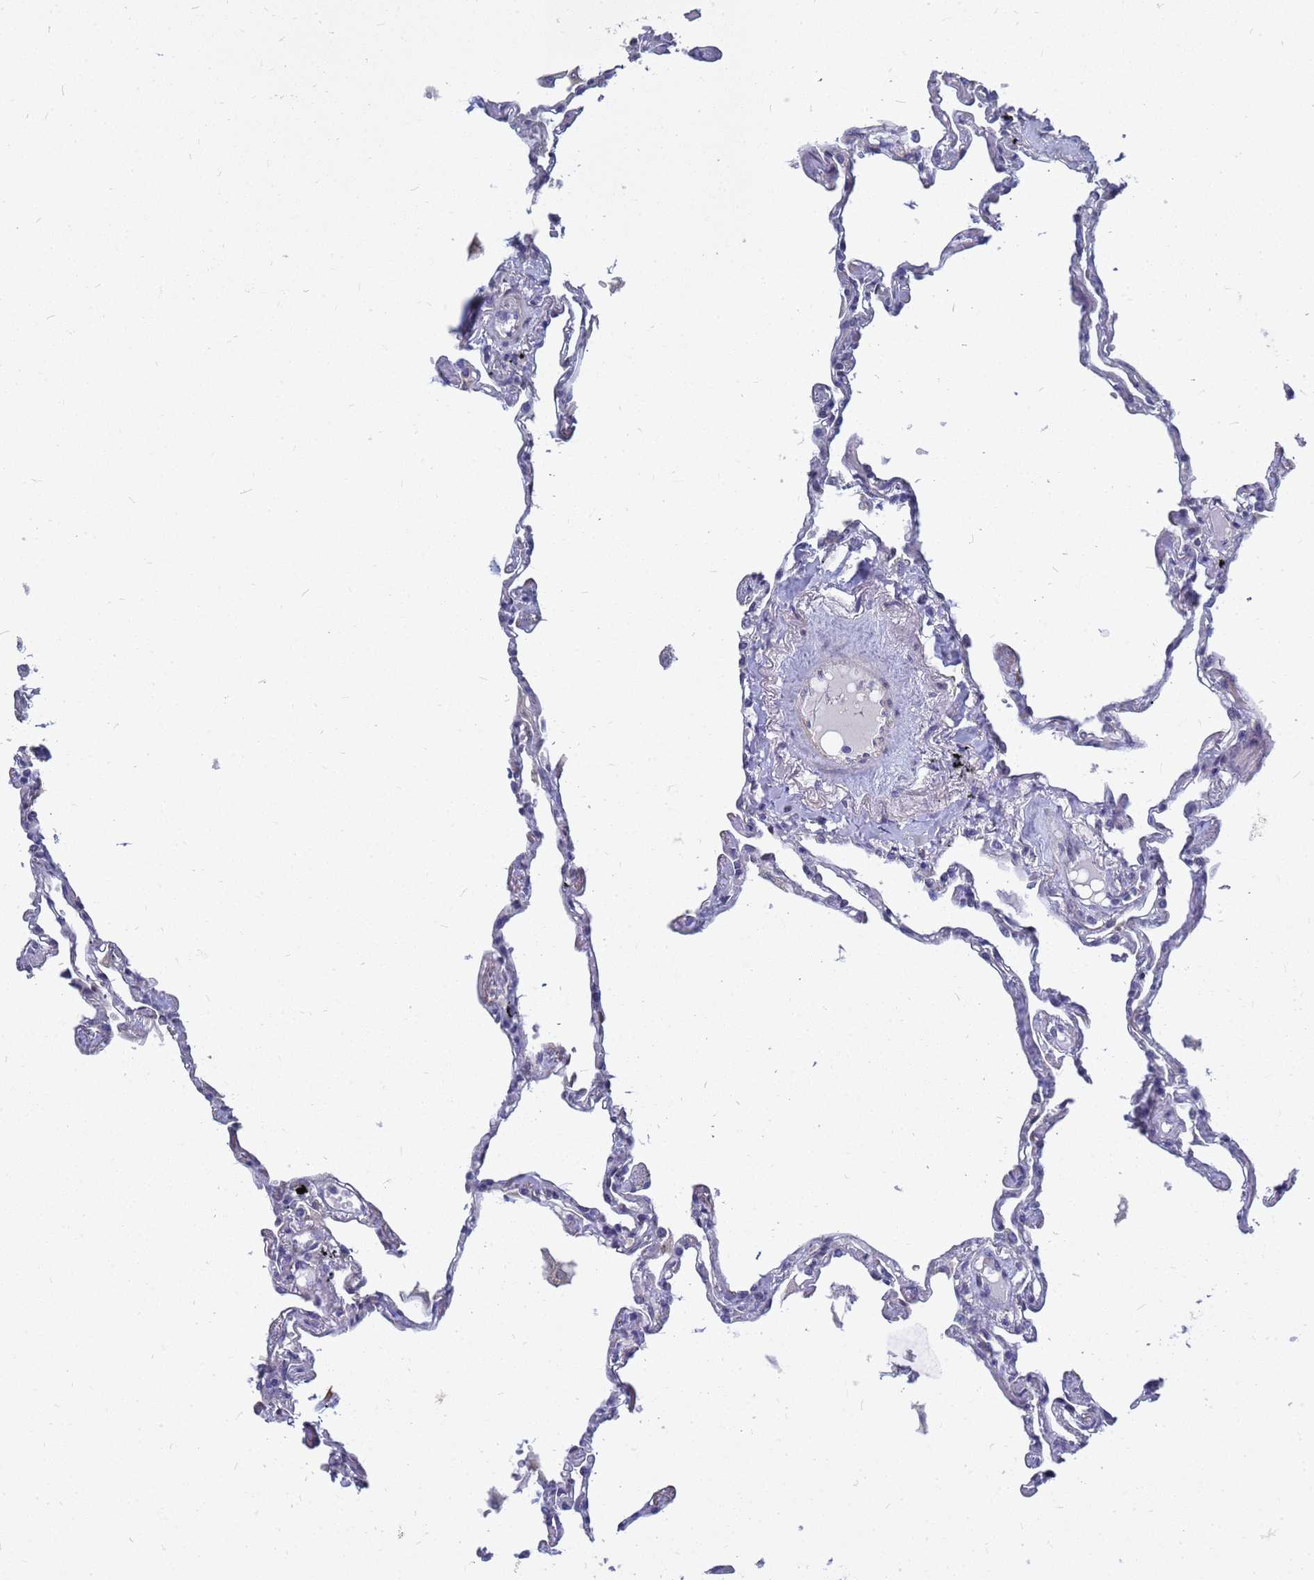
{"staining": {"intensity": "negative", "quantity": "none", "location": "none"}, "tissue": "lung", "cell_type": "Alveolar cells", "image_type": "normal", "snomed": [{"axis": "morphology", "description": "Normal tissue, NOS"}, {"axis": "topography", "description": "Lung"}], "caption": "Alveolar cells show no significant staining in normal lung.", "gene": "FAM166B", "patient": {"sex": "female", "age": 67}}